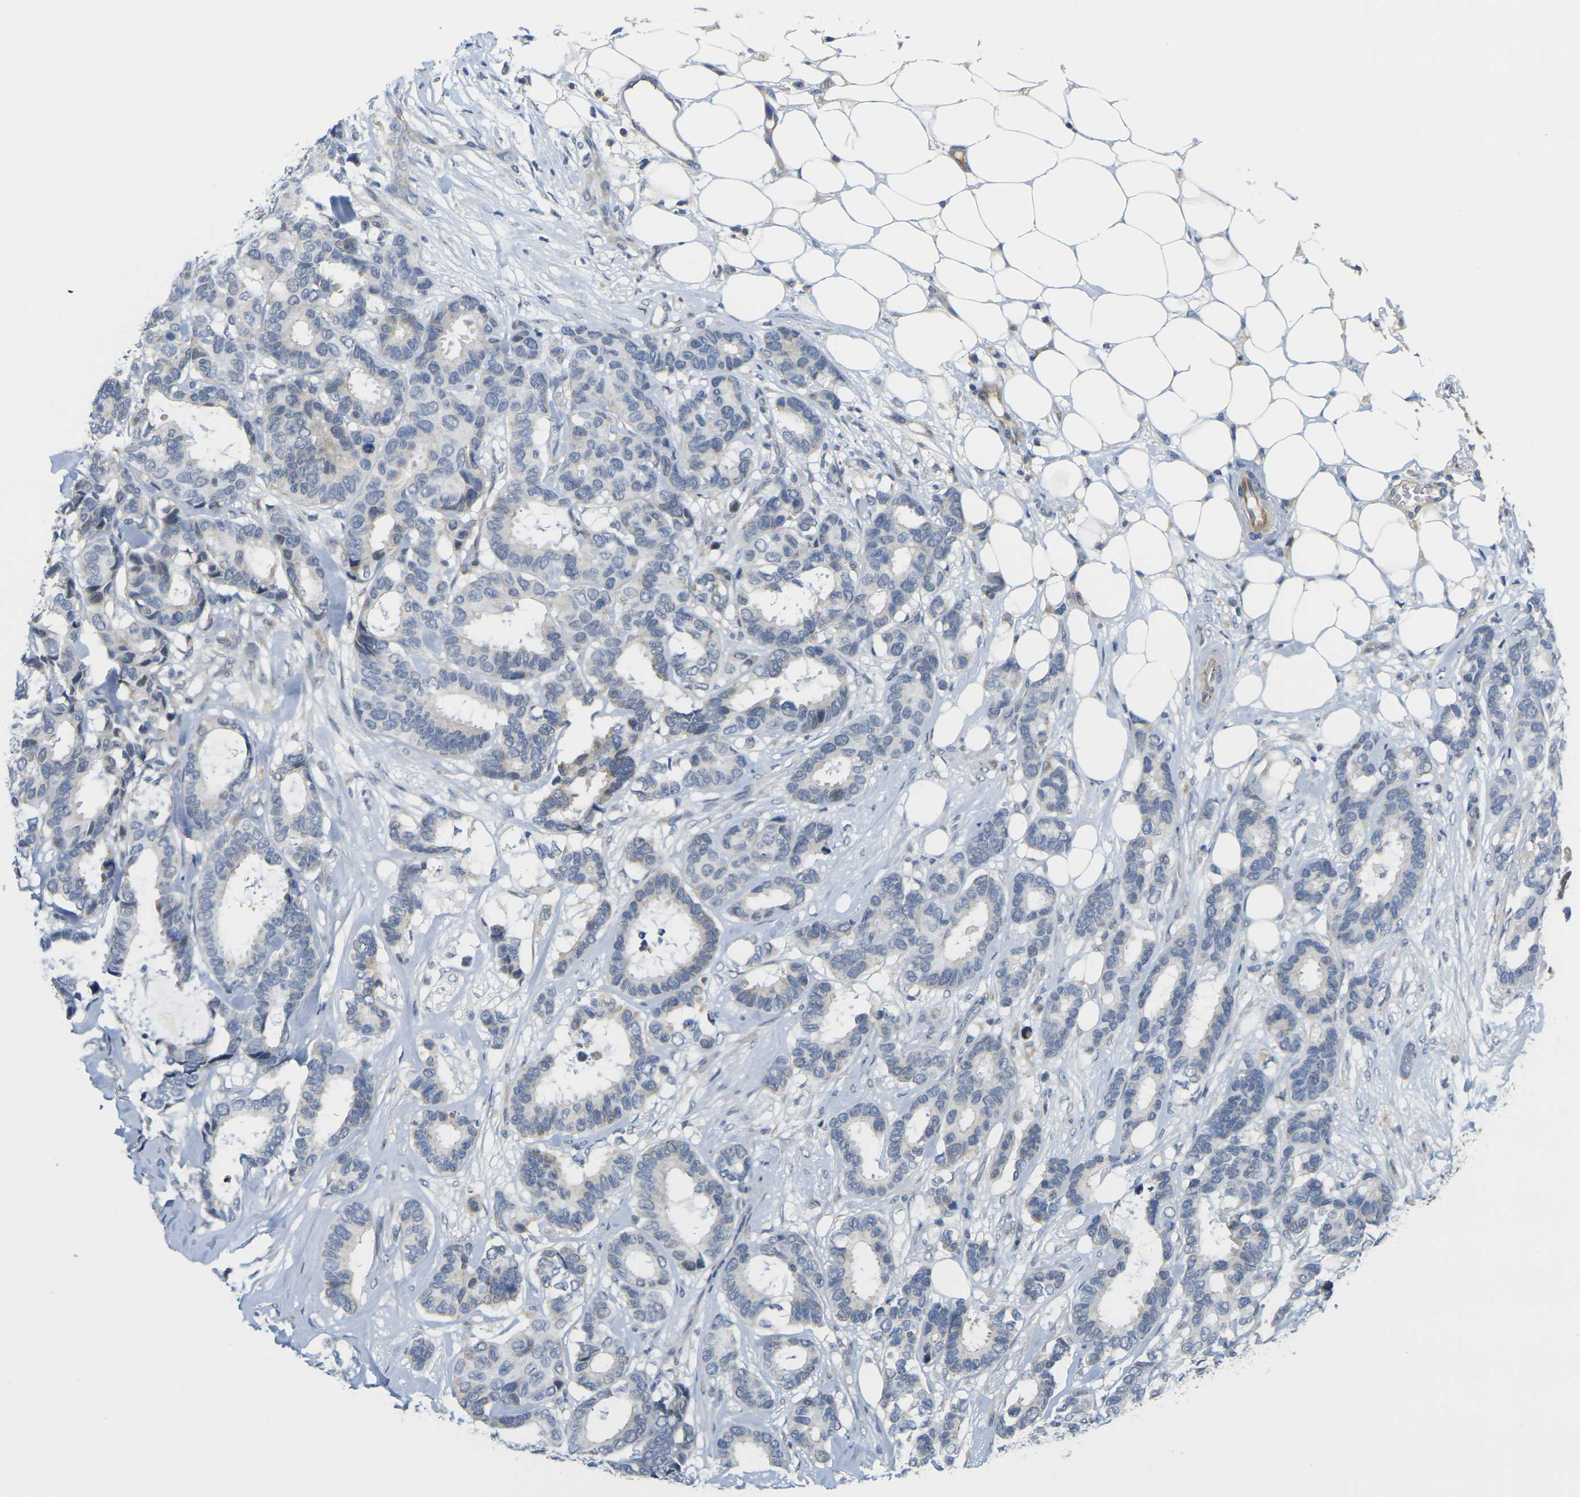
{"staining": {"intensity": "negative", "quantity": "none", "location": "none"}, "tissue": "breast cancer", "cell_type": "Tumor cells", "image_type": "cancer", "snomed": [{"axis": "morphology", "description": "Duct carcinoma"}, {"axis": "topography", "description": "Breast"}], "caption": "The IHC micrograph has no significant positivity in tumor cells of breast intraductal carcinoma tissue.", "gene": "OTOF", "patient": {"sex": "female", "age": 87}}